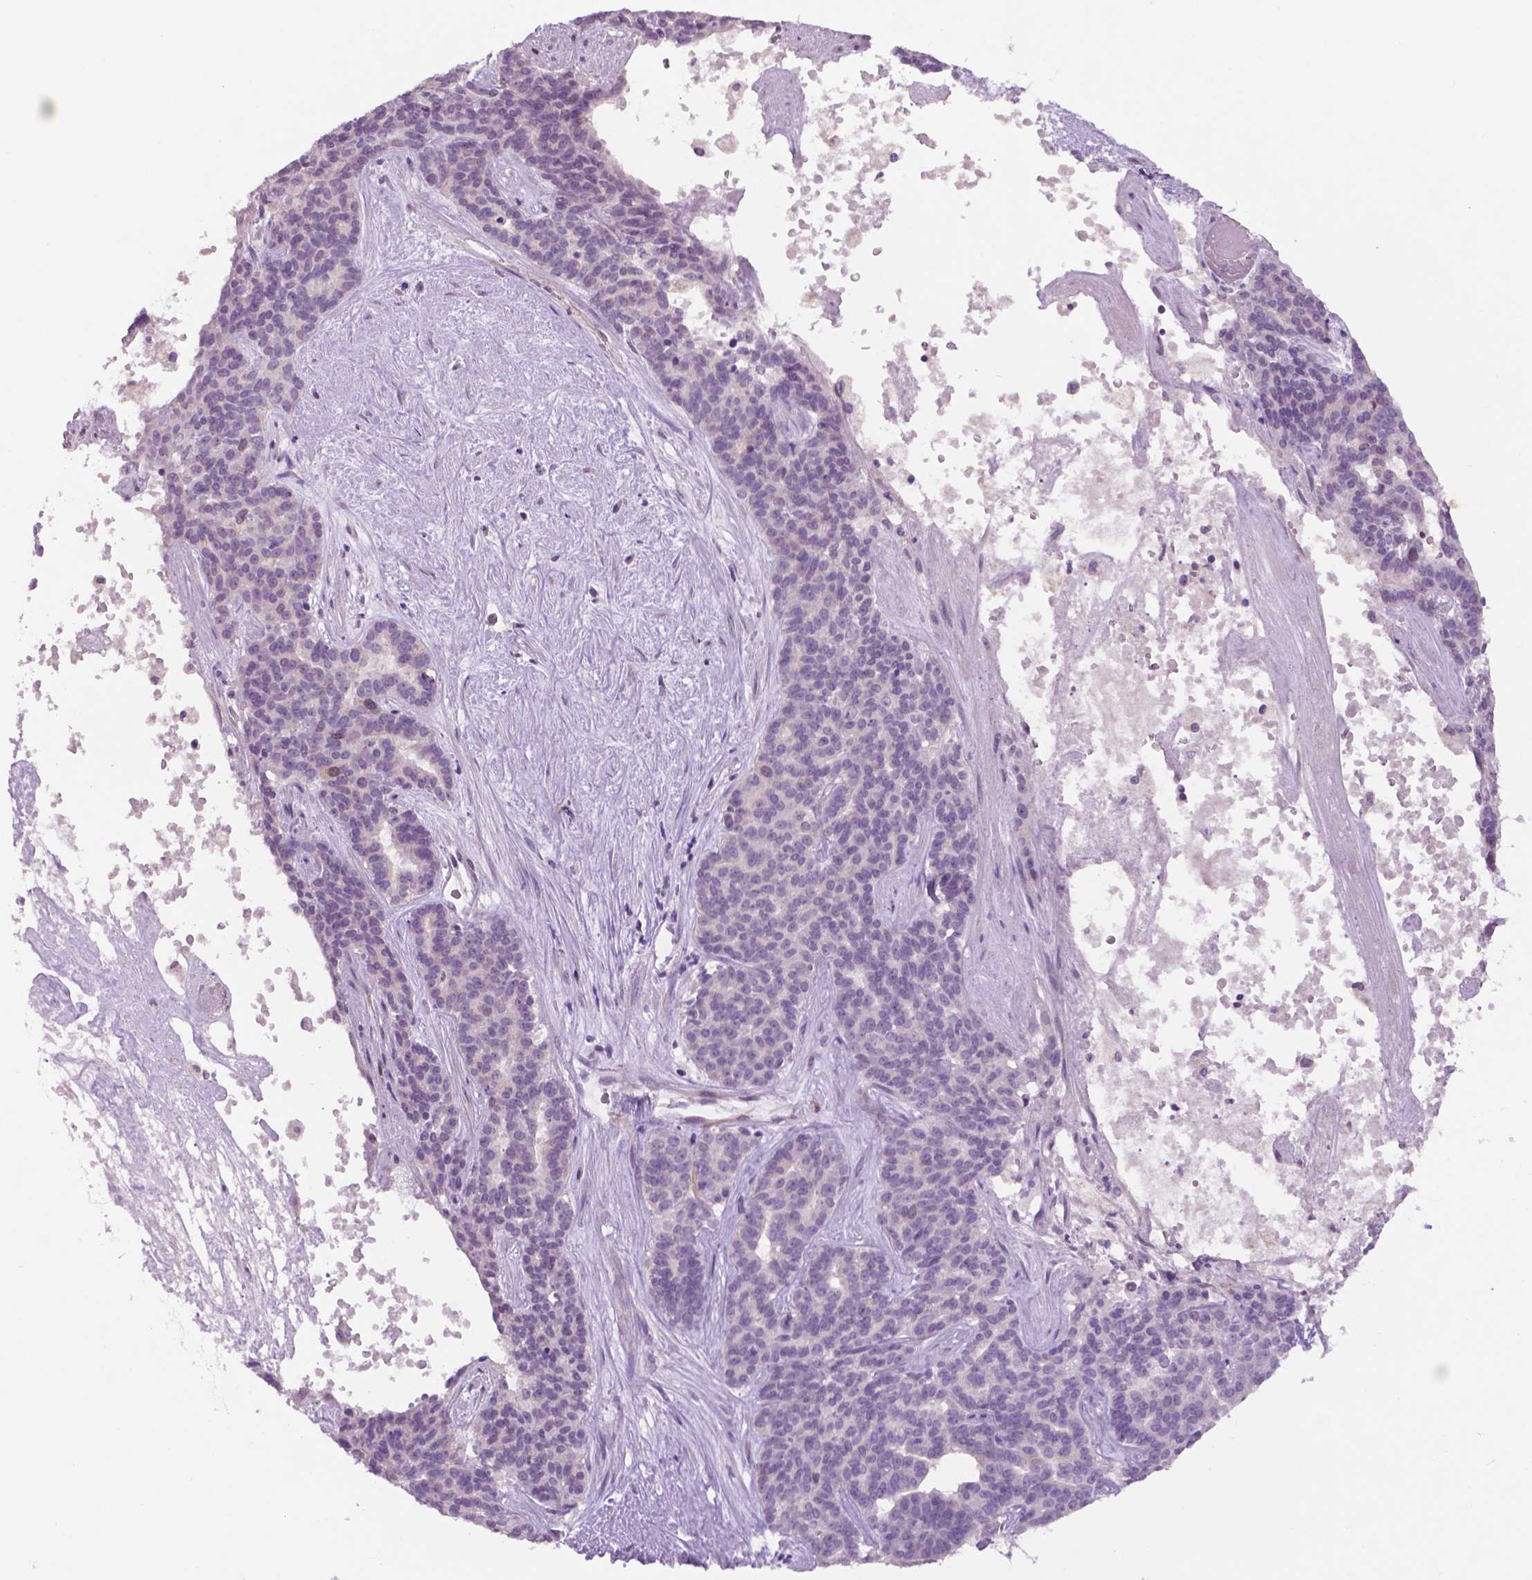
{"staining": {"intensity": "negative", "quantity": "none", "location": "none"}, "tissue": "liver cancer", "cell_type": "Tumor cells", "image_type": "cancer", "snomed": [{"axis": "morphology", "description": "Cholangiocarcinoma"}, {"axis": "topography", "description": "Liver"}], "caption": "An IHC micrograph of liver cancer is shown. There is no staining in tumor cells of liver cancer.", "gene": "CDKN2D", "patient": {"sex": "female", "age": 47}}